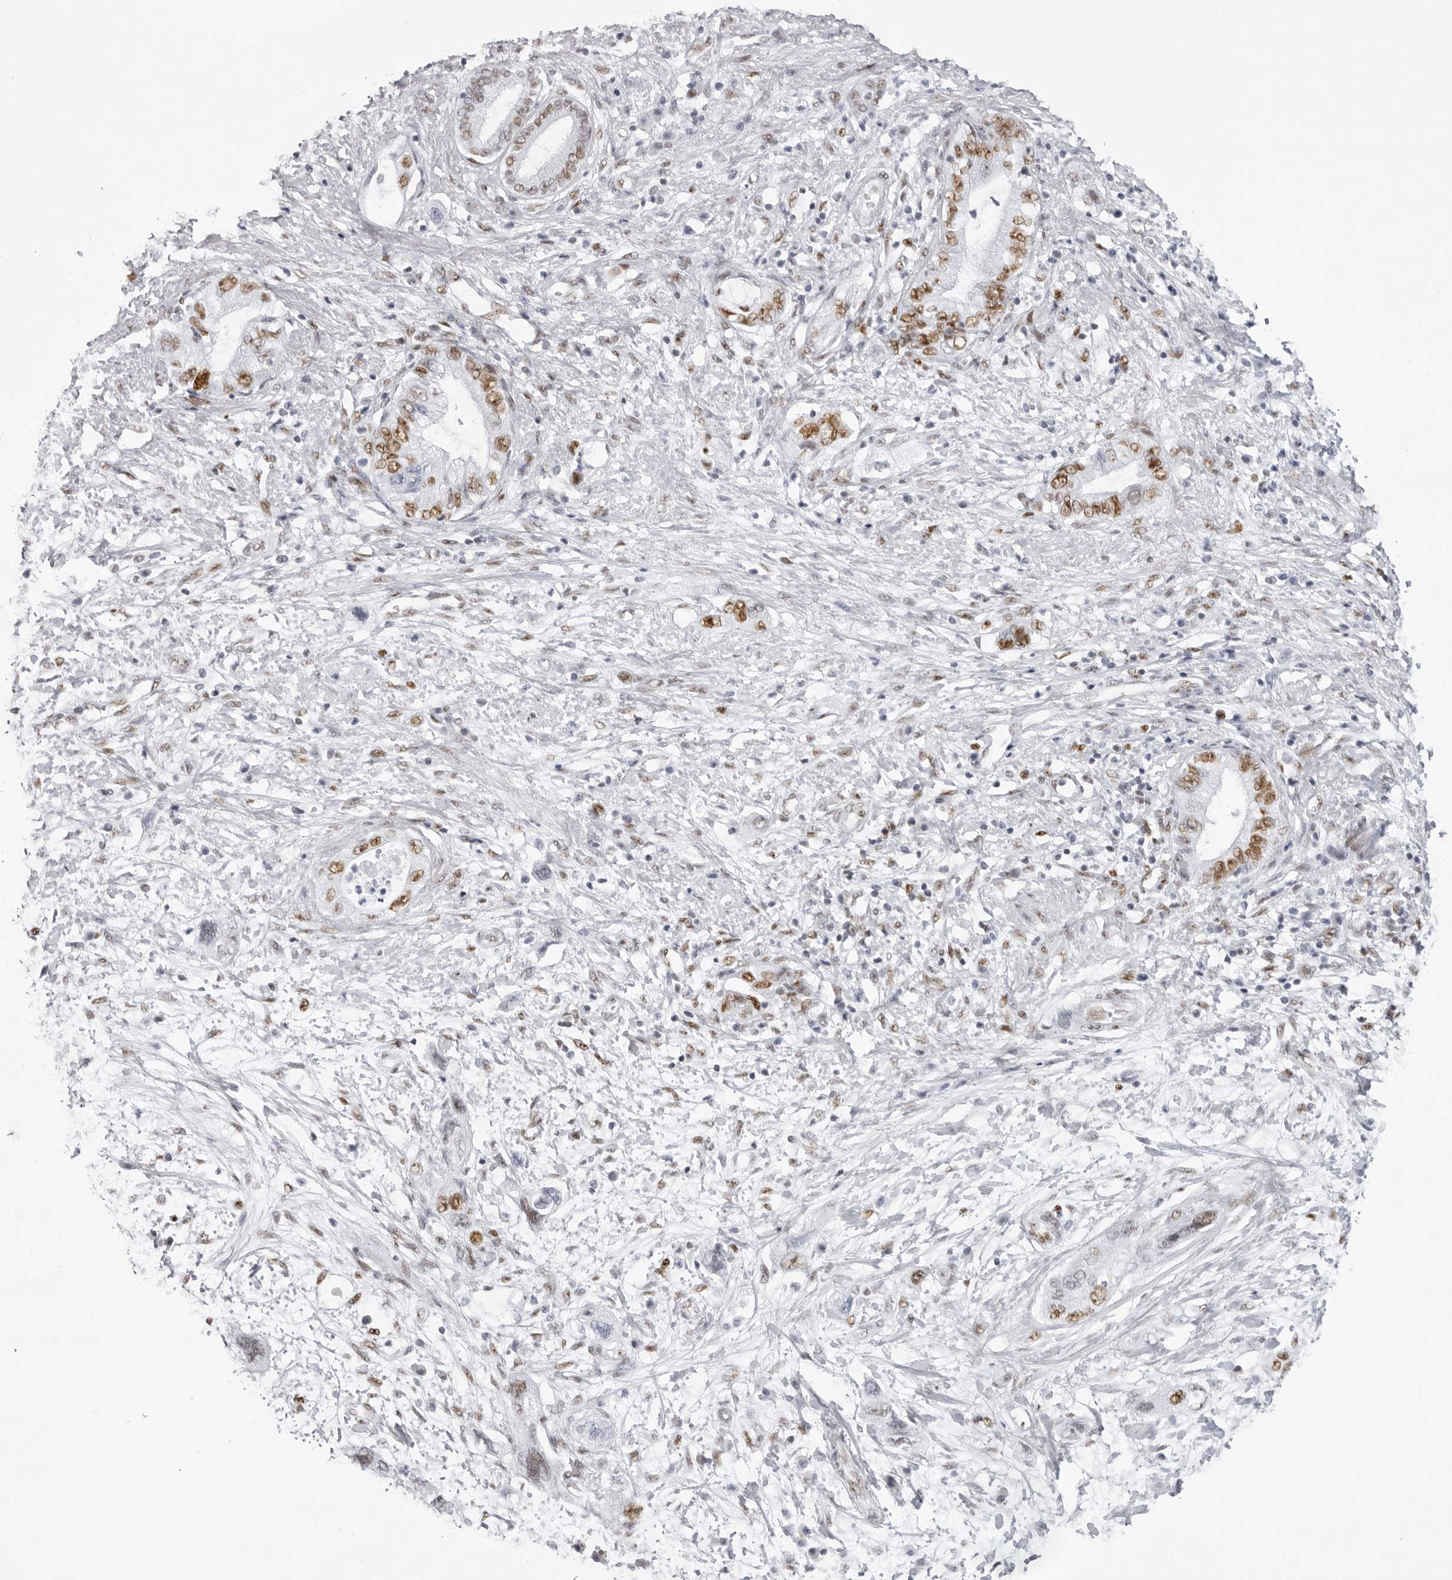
{"staining": {"intensity": "moderate", "quantity": ">75%", "location": "nuclear"}, "tissue": "pancreatic cancer", "cell_type": "Tumor cells", "image_type": "cancer", "snomed": [{"axis": "morphology", "description": "Adenocarcinoma, NOS"}, {"axis": "topography", "description": "Pancreas"}], "caption": "A photomicrograph showing moderate nuclear positivity in about >75% of tumor cells in pancreatic adenocarcinoma, as visualized by brown immunohistochemical staining.", "gene": "IRF2BP2", "patient": {"sex": "female", "age": 73}}